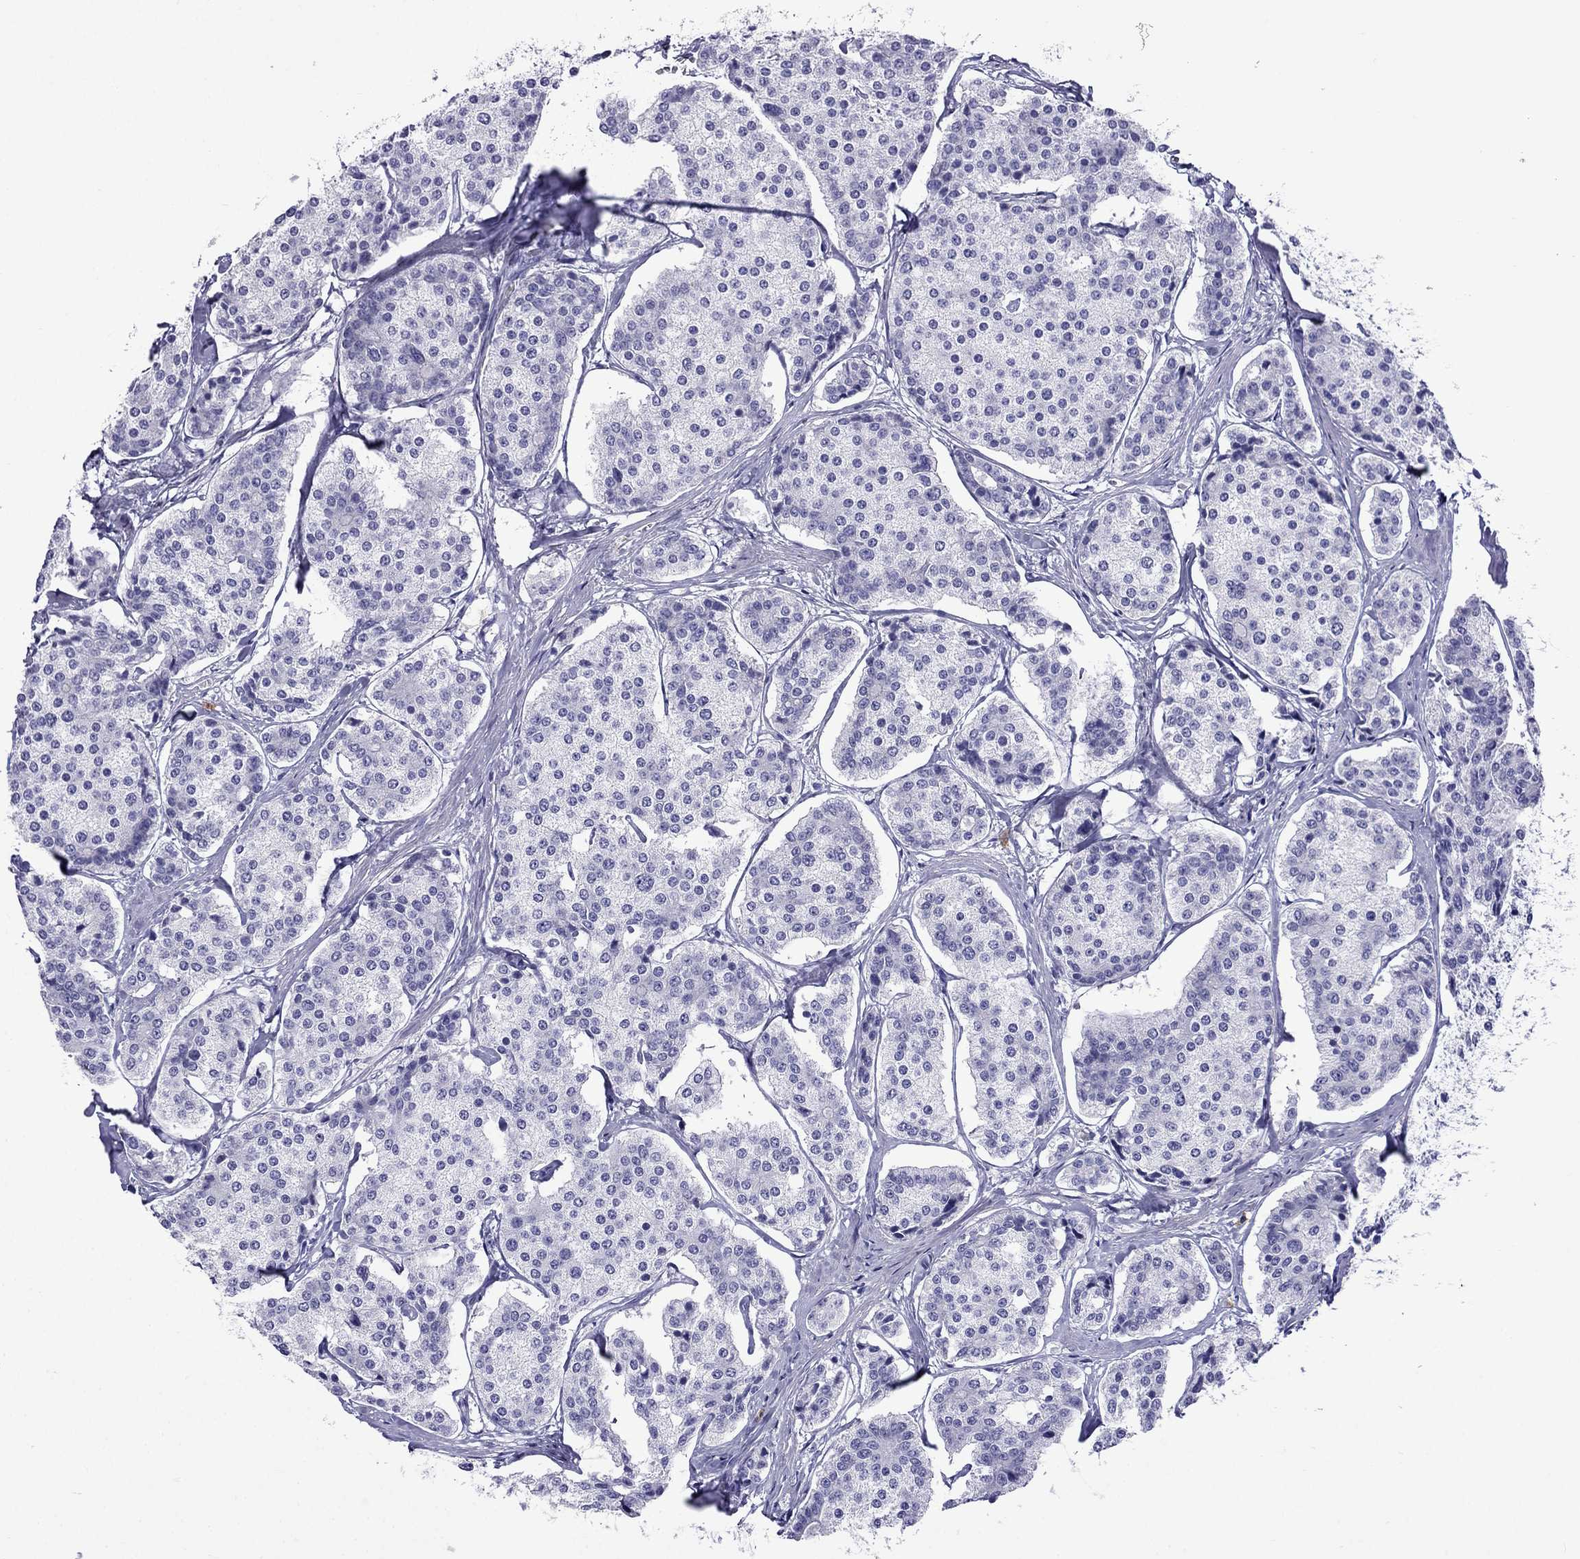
{"staining": {"intensity": "negative", "quantity": "none", "location": "none"}, "tissue": "carcinoid", "cell_type": "Tumor cells", "image_type": "cancer", "snomed": [{"axis": "morphology", "description": "Carcinoid, malignant, NOS"}, {"axis": "topography", "description": "Small intestine"}], "caption": "The immunohistochemistry (IHC) image has no significant expression in tumor cells of carcinoid tissue.", "gene": "ARR3", "patient": {"sex": "female", "age": 65}}